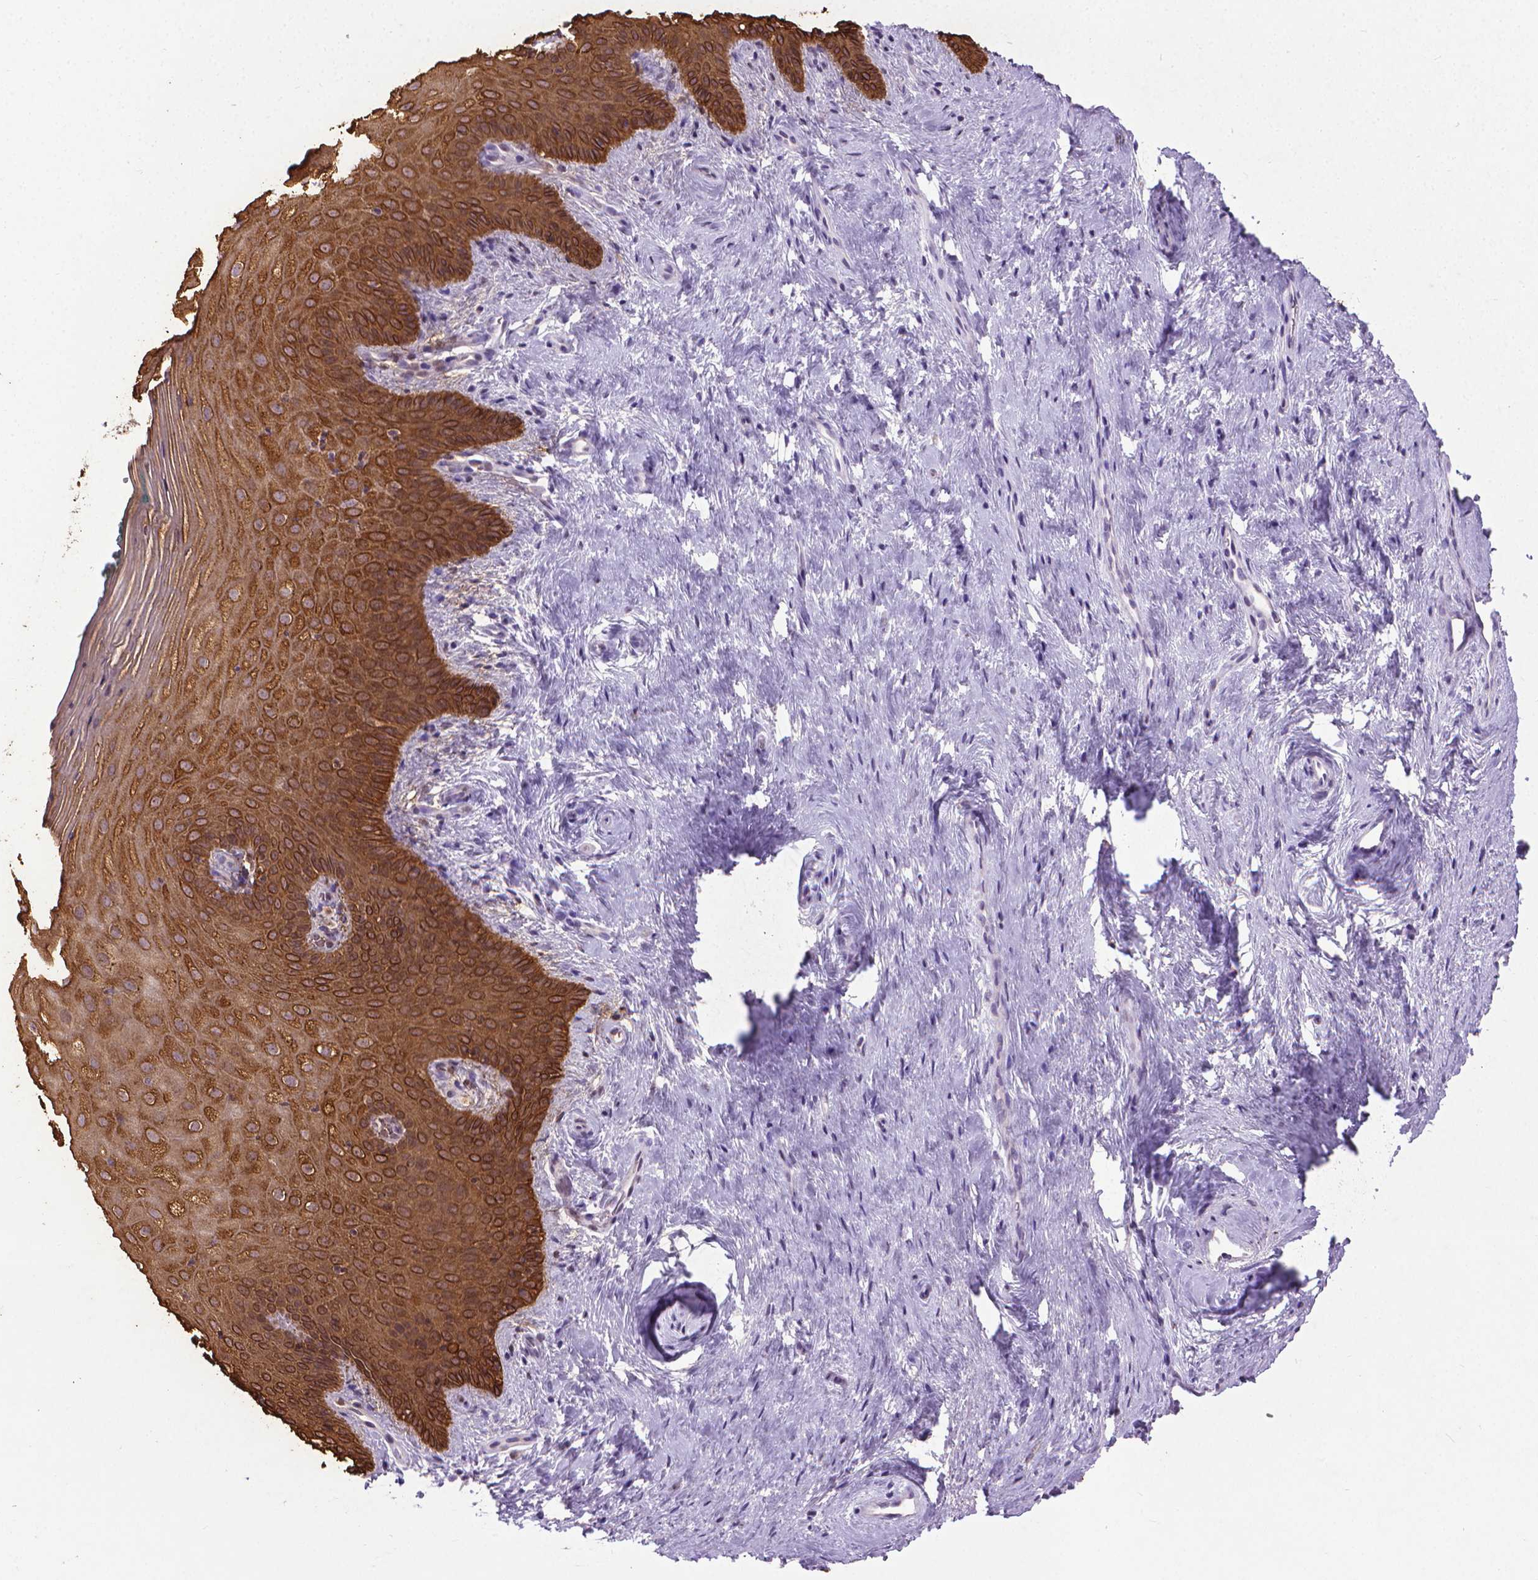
{"staining": {"intensity": "strong", "quantity": ">75%", "location": "cytoplasmic/membranous"}, "tissue": "vagina", "cell_type": "Squamous epithelial cells", "image_type": "normal", "snomed": [{"axis": "morphology", "description": "Normal tissue, NOS"}, {"axis": "topography", "description": "Vagina"}], "caption": "IHC of benign human vagina exhibits high levels of strong cytoplasmic/membranous staining in about >75% of squamous epithelial cells.", "gene": "KRT5", "patient": {"sex": "female", "age": 45}}